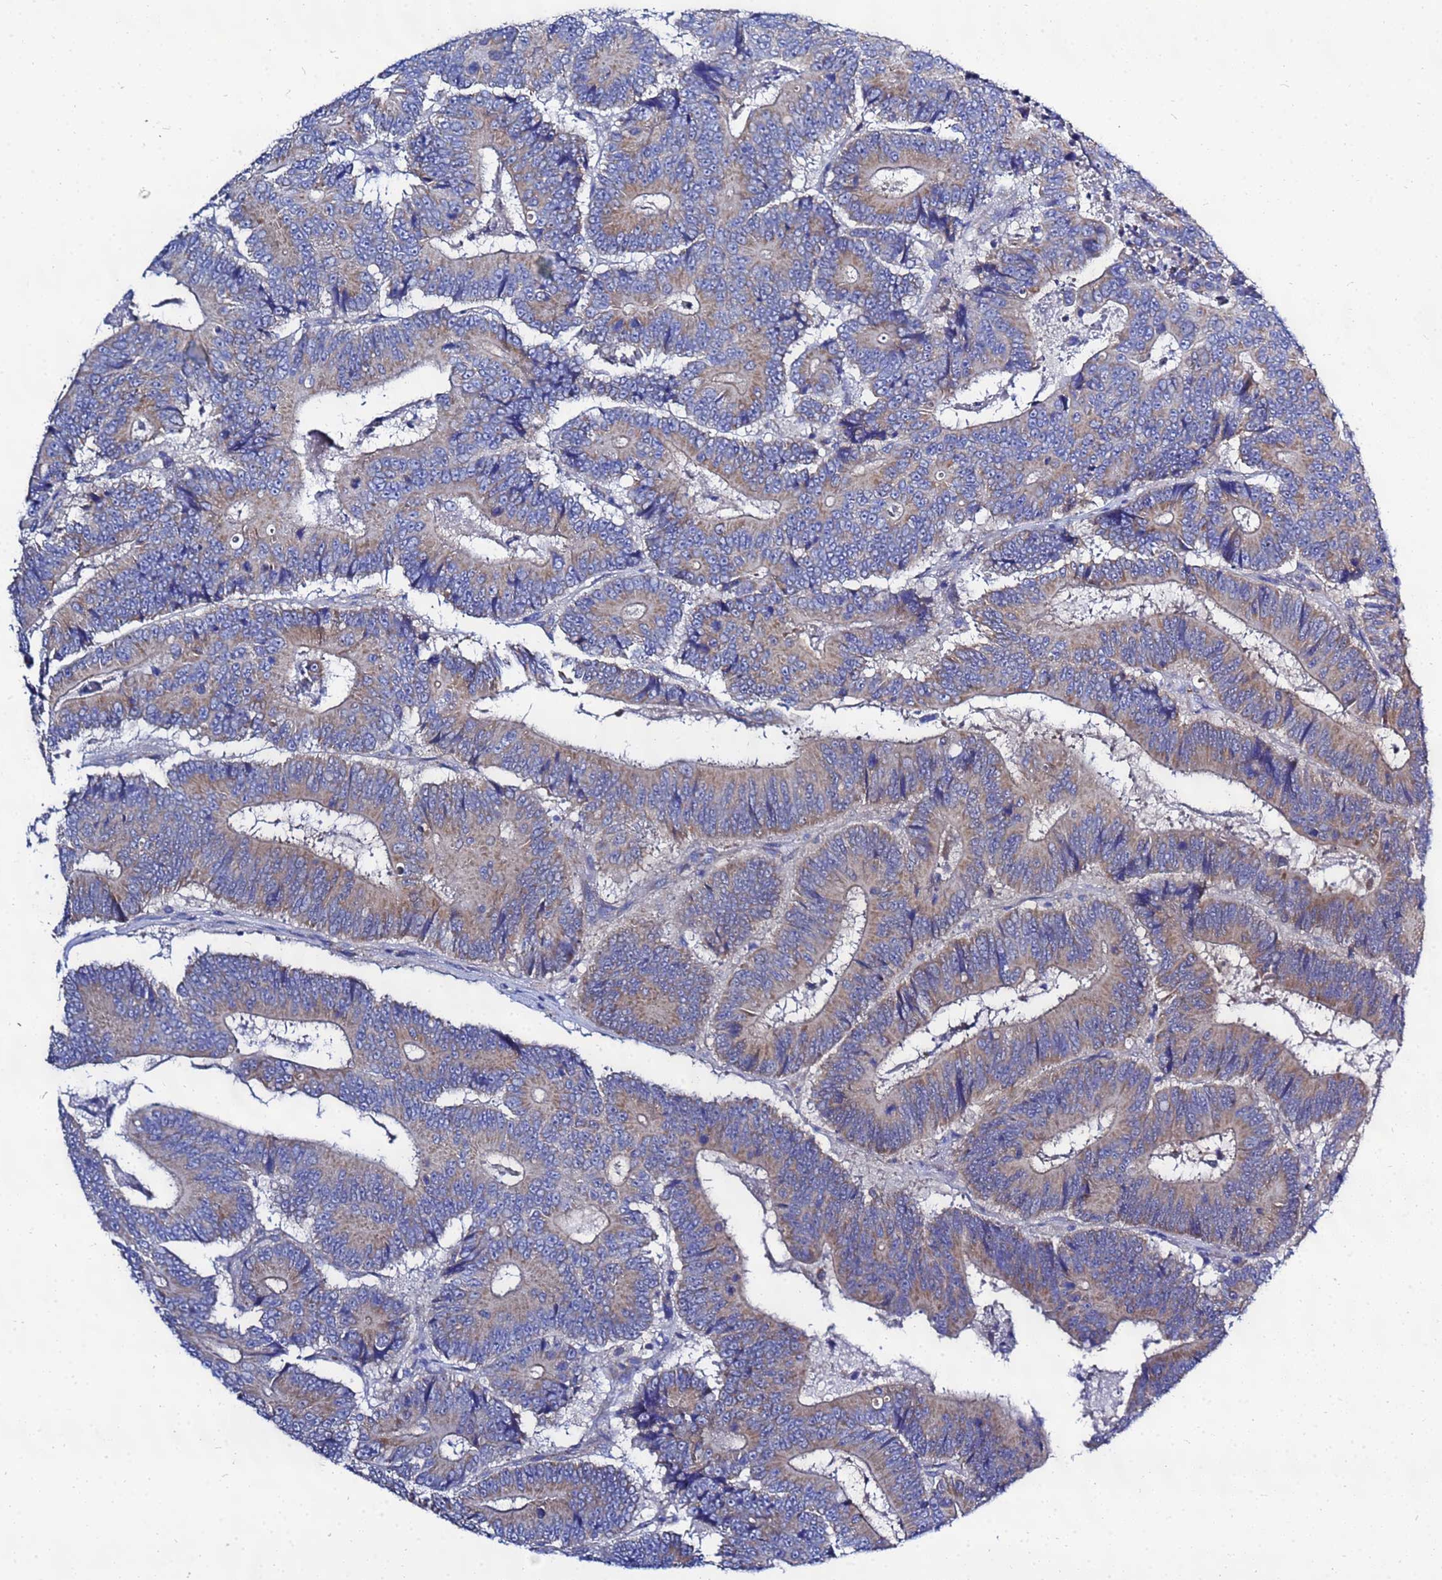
{"staining": {"intensity": "weak", "quantity": "25%-75%", "location": "cytoplasmic/membranous"}, "tissue": "colorectal cancer", "cell_type": "Tumor cells", "image_type": "cancer", "snomed": [{"axis": "morphology", "description": "Adenocarcinoma, NOS"}, {"axis": "topography", "description": "Colon"}], "caption": "The immunohistochemical stain labels weak cytoplasmic/membranous positivity in tumor cells of colorectal cancer (adenocarcinoma) tissue.", "gene": "FAHD2A", "patient": {"sex": "male", "age": 83}}